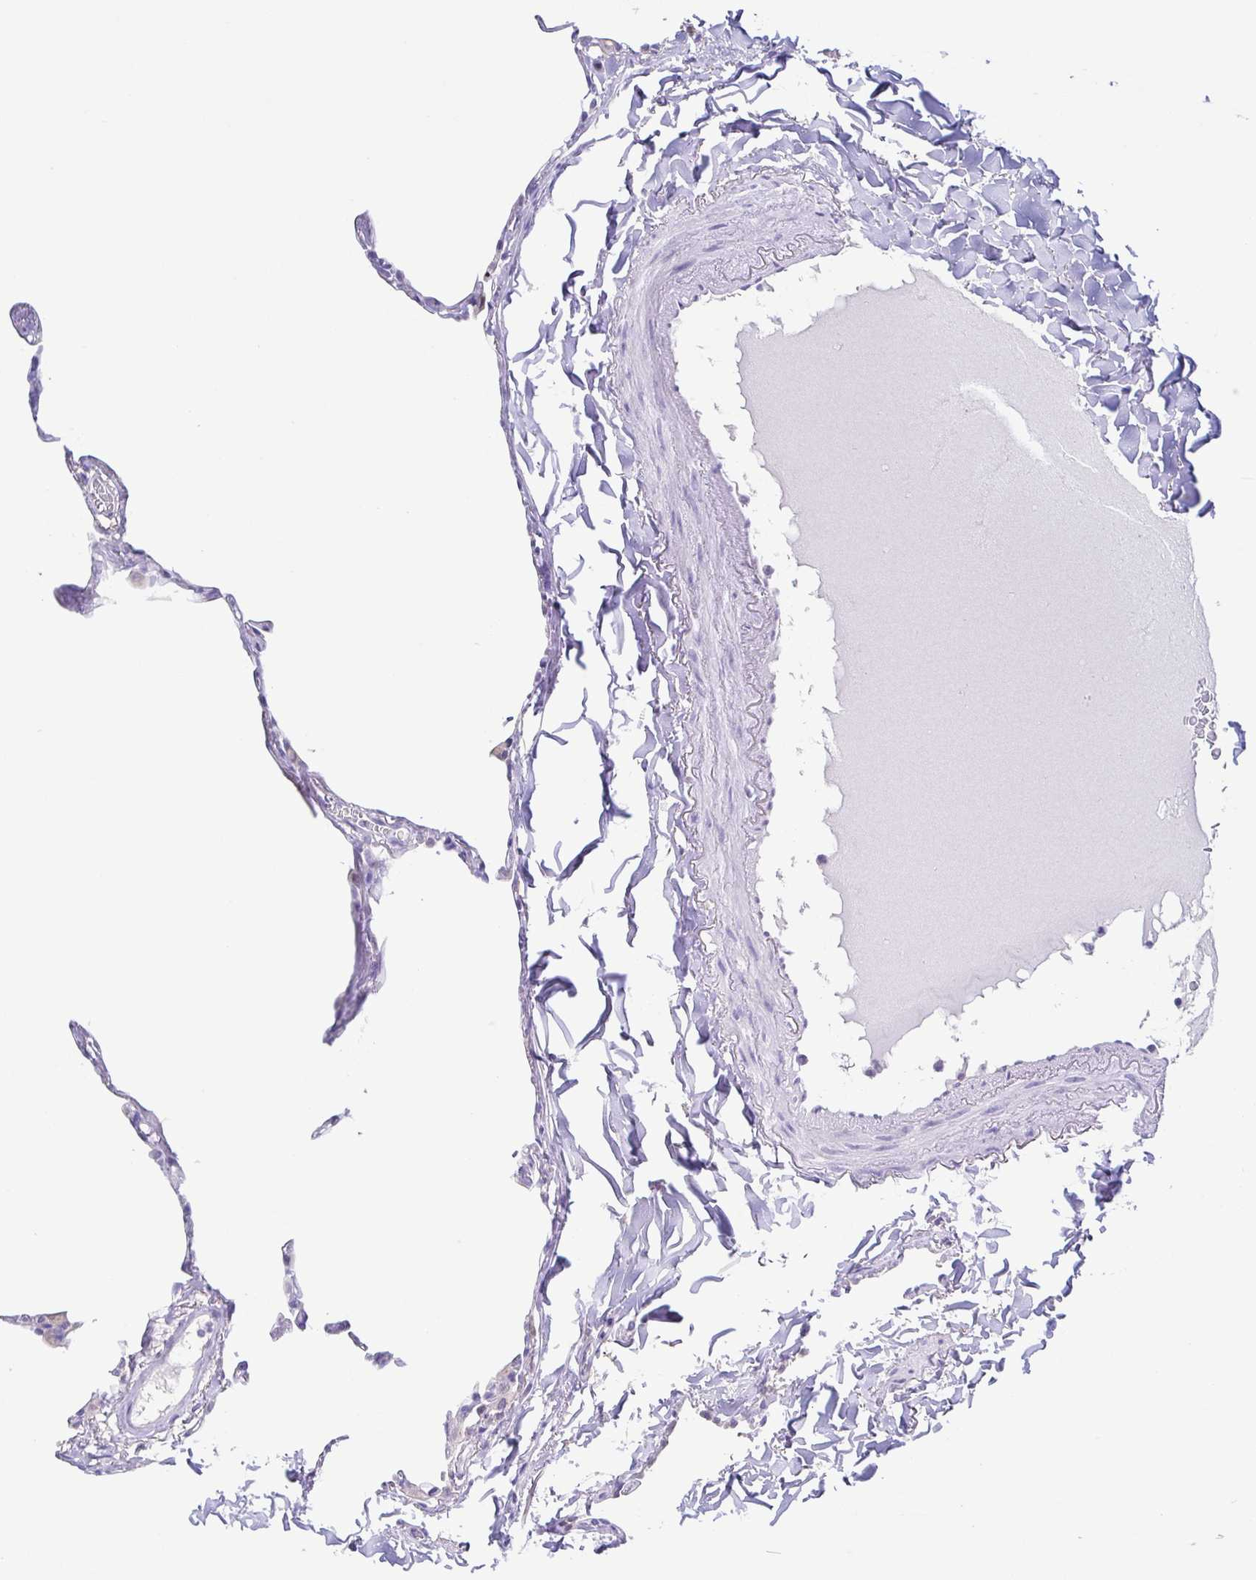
{"staining": {"intensity": "negative", "quantity": "none", "location": "none"}, "tissue": "lung", "cell_type": "Alveolar cells", "image_type": "normal", "snomed": [{"axis": "morphology", "description": "Normal tissue, NOS"}, {"axis": "topography", "description": "Lung"}], "caption": "This is a micrograph of immunohistochemistry staining of unremarkable lung, which shows no expression in alveolar cells.", "gene": "UBE2Q1", "patient": {"sex": "male", "age": 65}}